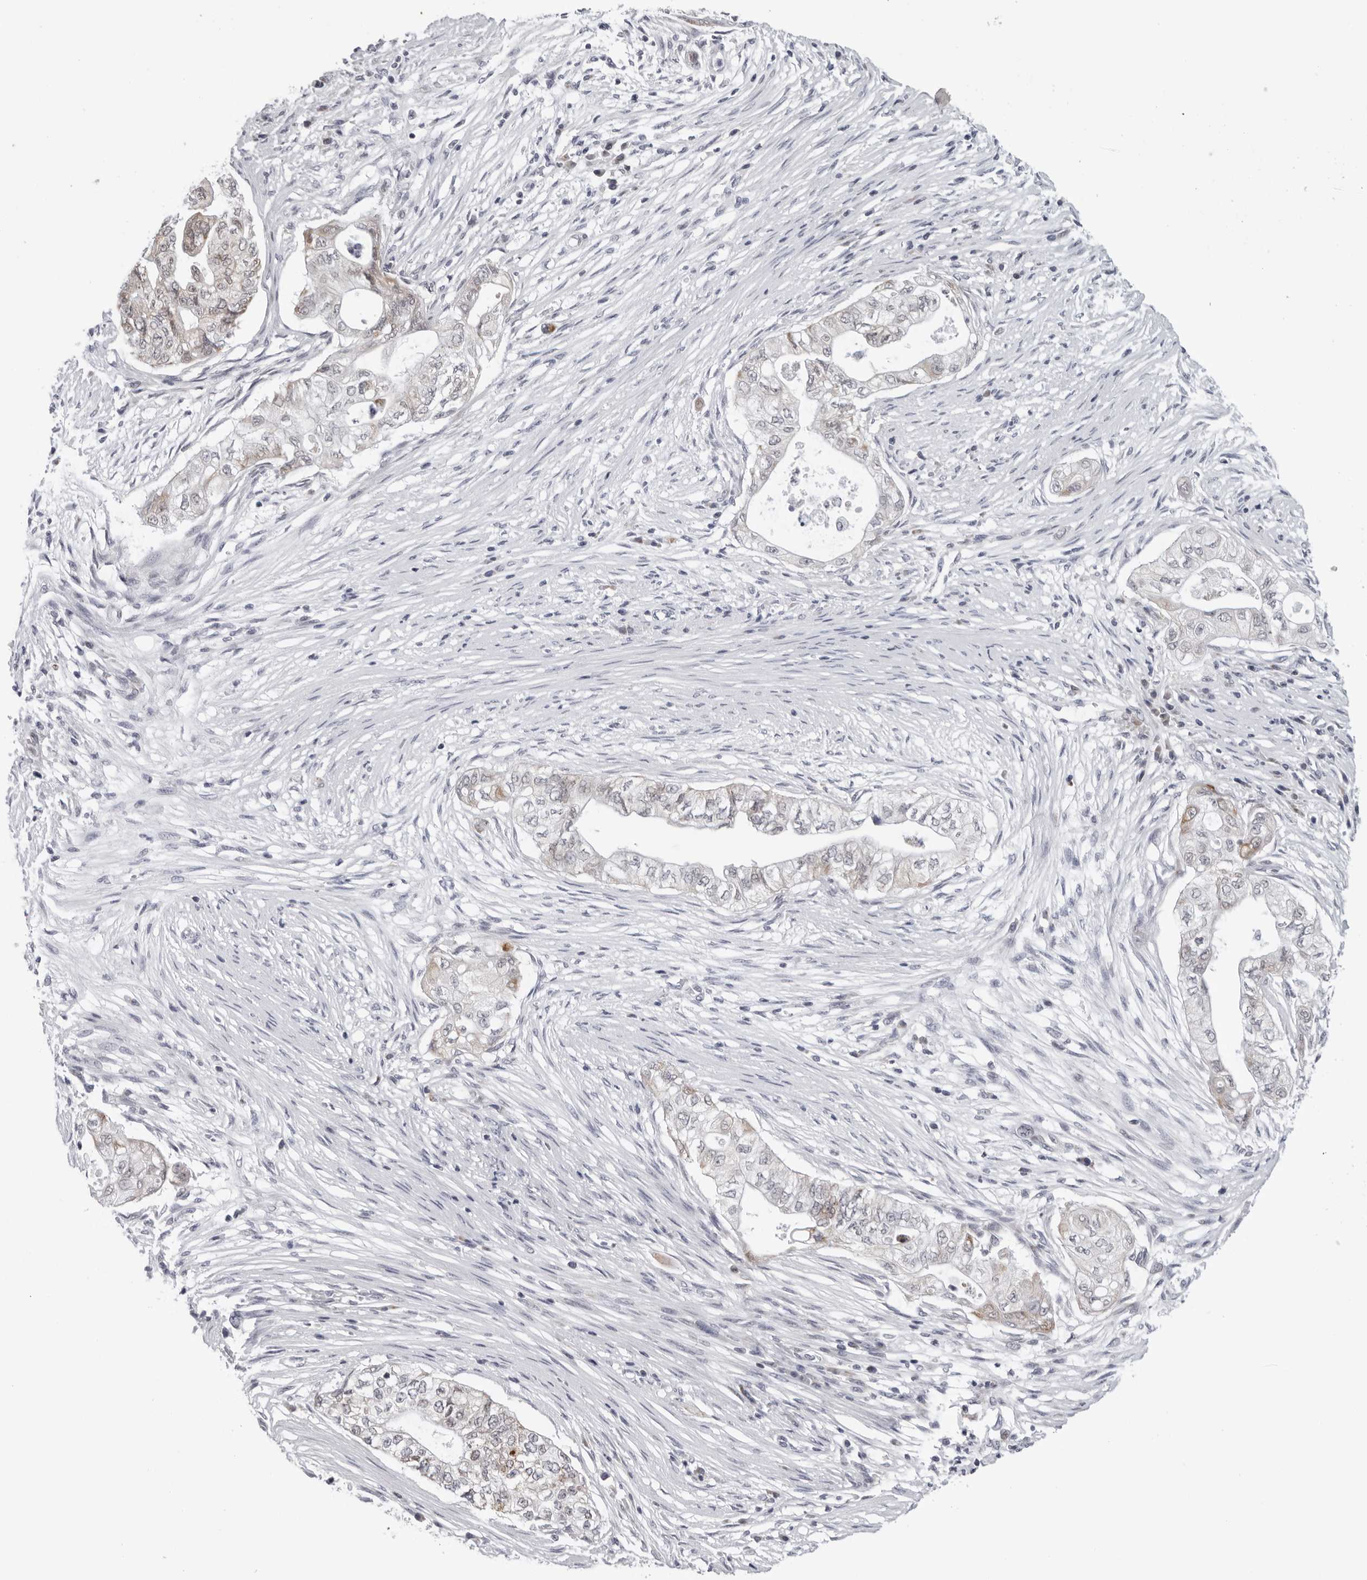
{"staining": {"intensity": "moderate", "quantity": "<25%", "location": "cytoplasmic/membranous"}, "tissue": "pancreatic cancer", "cell_type": "Tumor cells", "image_type": "cancer", "snomed": [{"axis": "morphology", "description": "Adenocarcinoma, NOS"}, {"axis": "topography", "description": "Pancreas"}], "caption": "A brown stain labels moderate cytoplasmic/membranous expression of a protein in pancreatic cancer tumor cells.", "gene": "CPT2", "patient": {"sex": "male", "age": 72}}